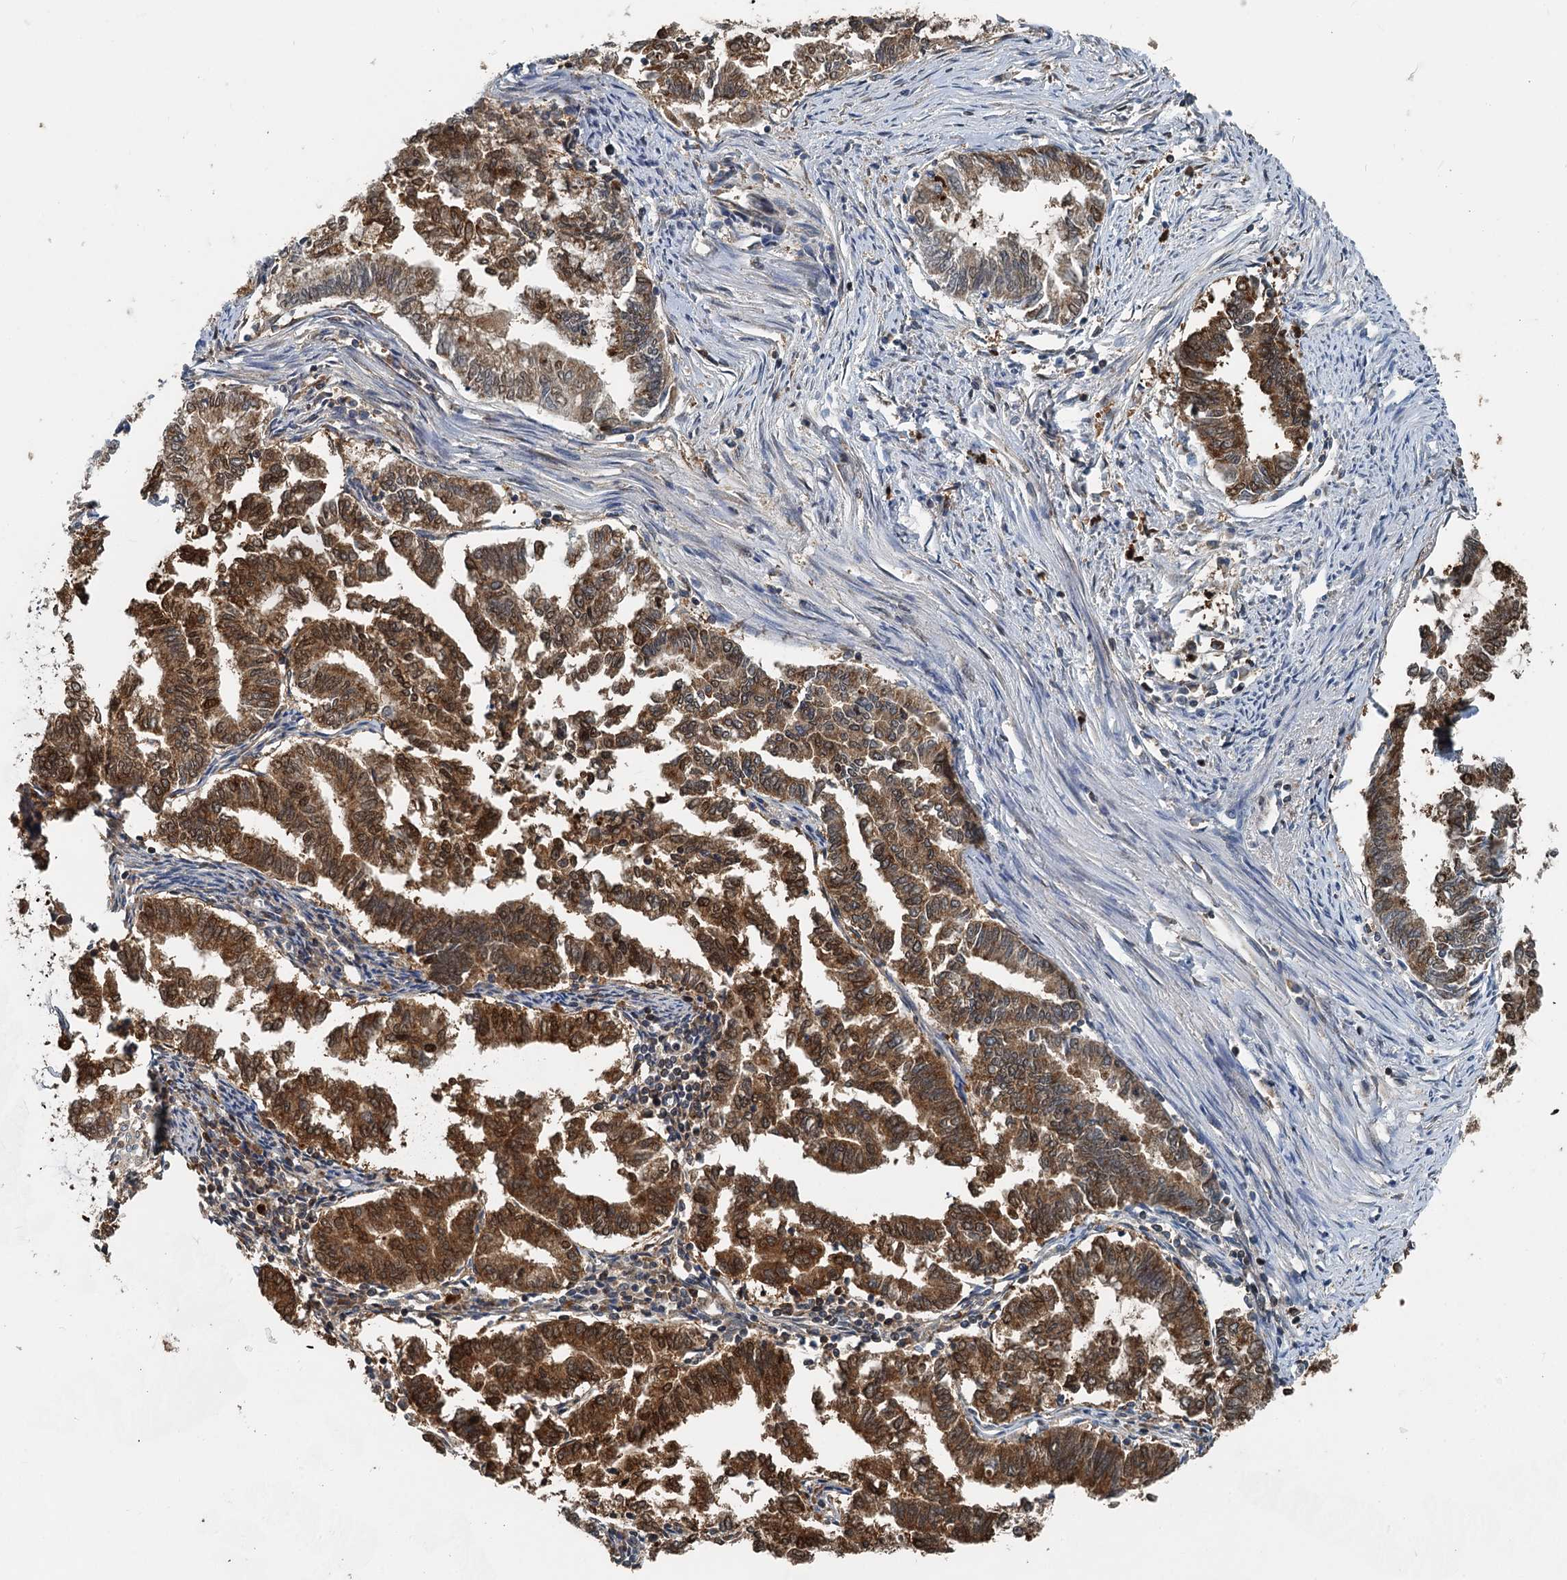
{"staining": {"intensity": "strong", "quantity": ">75%", "location": "cytoplasmic/membranous"}, "tissue": "endometrial cancer", "cell_type": "Tumor cells", "image_type": "cancer", "snomed": [{"axis": "morphology", "description": "Adenocarcinoma, NOS"}, {"axis": "topography", "description": "Endometrium"}], "caption": "Human endometrial cancer stained with a brown dye reveals strong cytoplasmic/membranous positive staining in about >75% of tumor cells.", "gene": "GPI", "patient": {"sex": "female", "age": 79}}